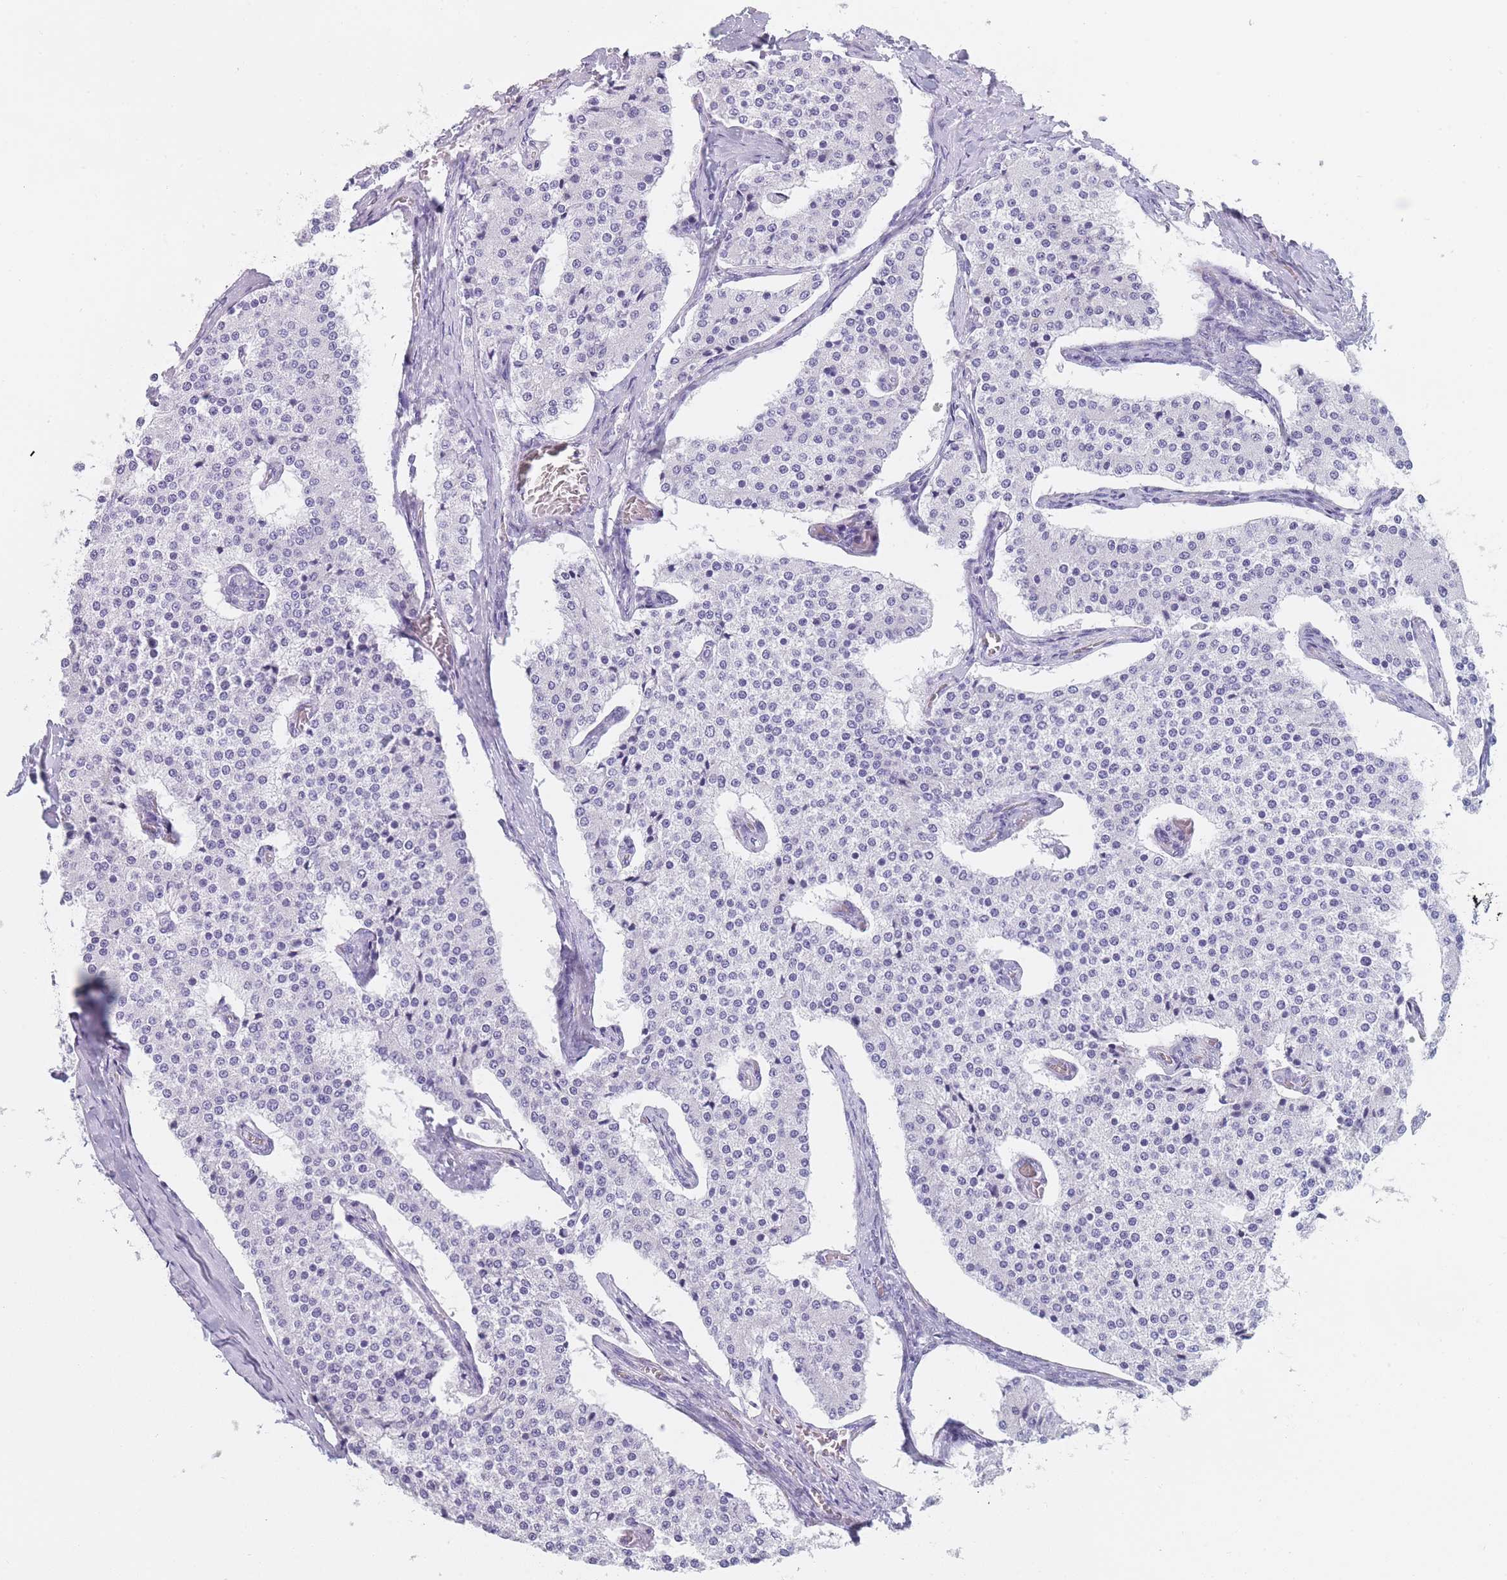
{"staining": {"intensity": "negative", "quantity": "none", "location": "none"}, "tissue": "carcinoid", "cell_type": "Tumor cells", "image_type": "cancer", "snomed": [{"axis": "morphology", "description": "Carcinoid, malignant, NOS"}, {"axis": "topography", "description": "Colon"}], "caption": "The immunohistochemistry micrograph has no significant positivity in tumor cells of malignant carcinoid tissue.", "gene": "OR5D16", "patient": {"sex": "female", "age": 52}}